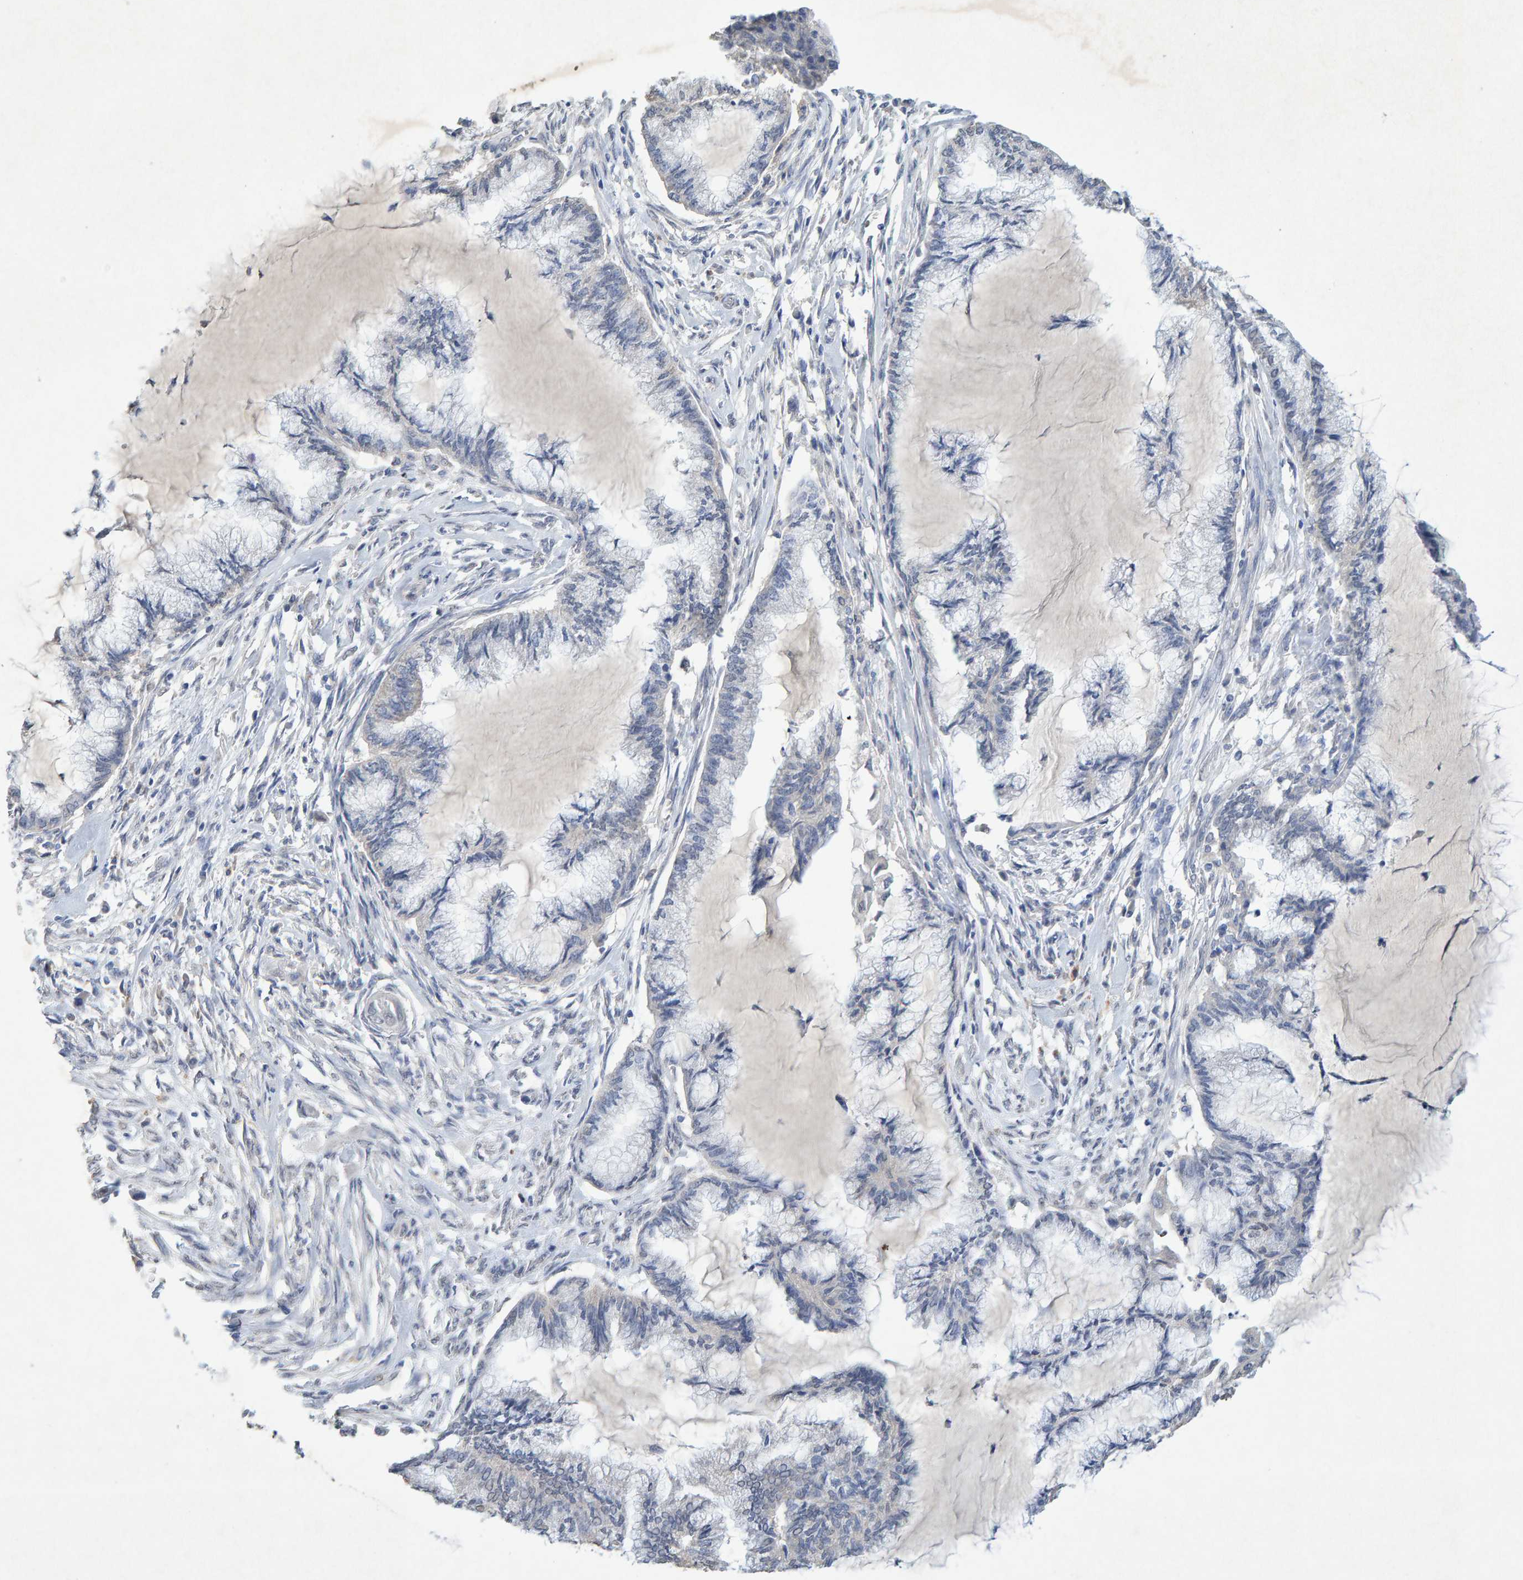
{"staining": {"intensity": "negative", "quantity": "none", "location": "none"}, "tissue": "endometrial cancer", "cell_type": "Tumor cells", "image_type": "cancer", "snomed": [{"axis": "morphology", "description": "Adenocarcinoma, NOS"}, {"axis": "topography", "description": "Endometrium"}], "caption": "This is an IHC photomicrograph of endometrial adenocarcinoma. There is no expression in tumor cells.", "gene": "CTH", "patient": {"sex": "female", "age": 86}}